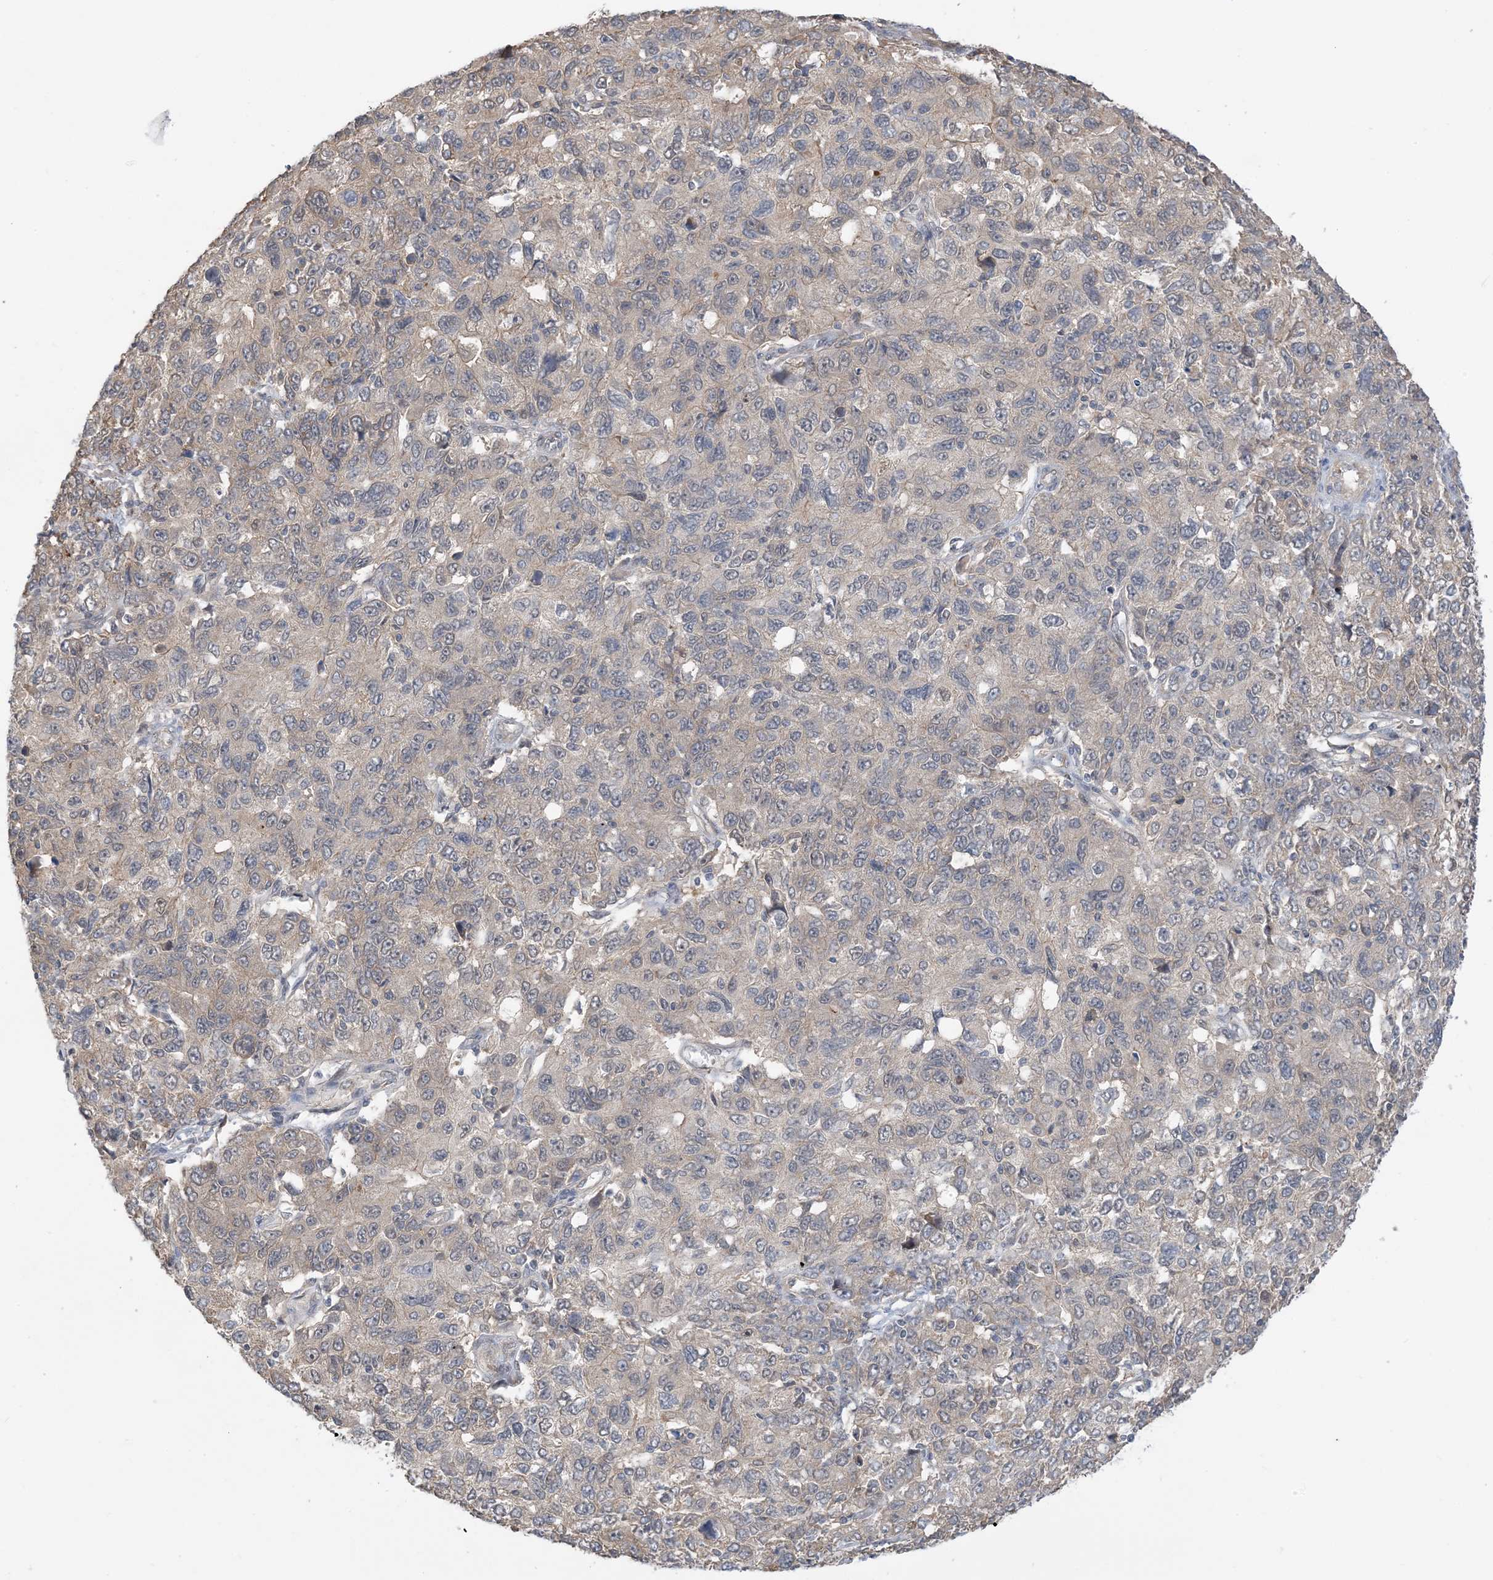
{"staining": {"intensity": "negative", "quantity": "none", "location": "none"}, "tissue": "ovarian cancer", "cell_type": "Tumor cells", "image_type": "cancer", "snomed": [{"axis": "morphology", "description": "Carcinoma, endometroid"}, {"axis": "topography", "description": "Ovary"}], "caption": "A high-resolution image shows immunohistochemistry staining of ovarian cancer (endometroid carcinoma), which exhibits no significant staining in tumor cells.", "gene": "WDR26", "patient": {"sex": "female", "age": 42}}